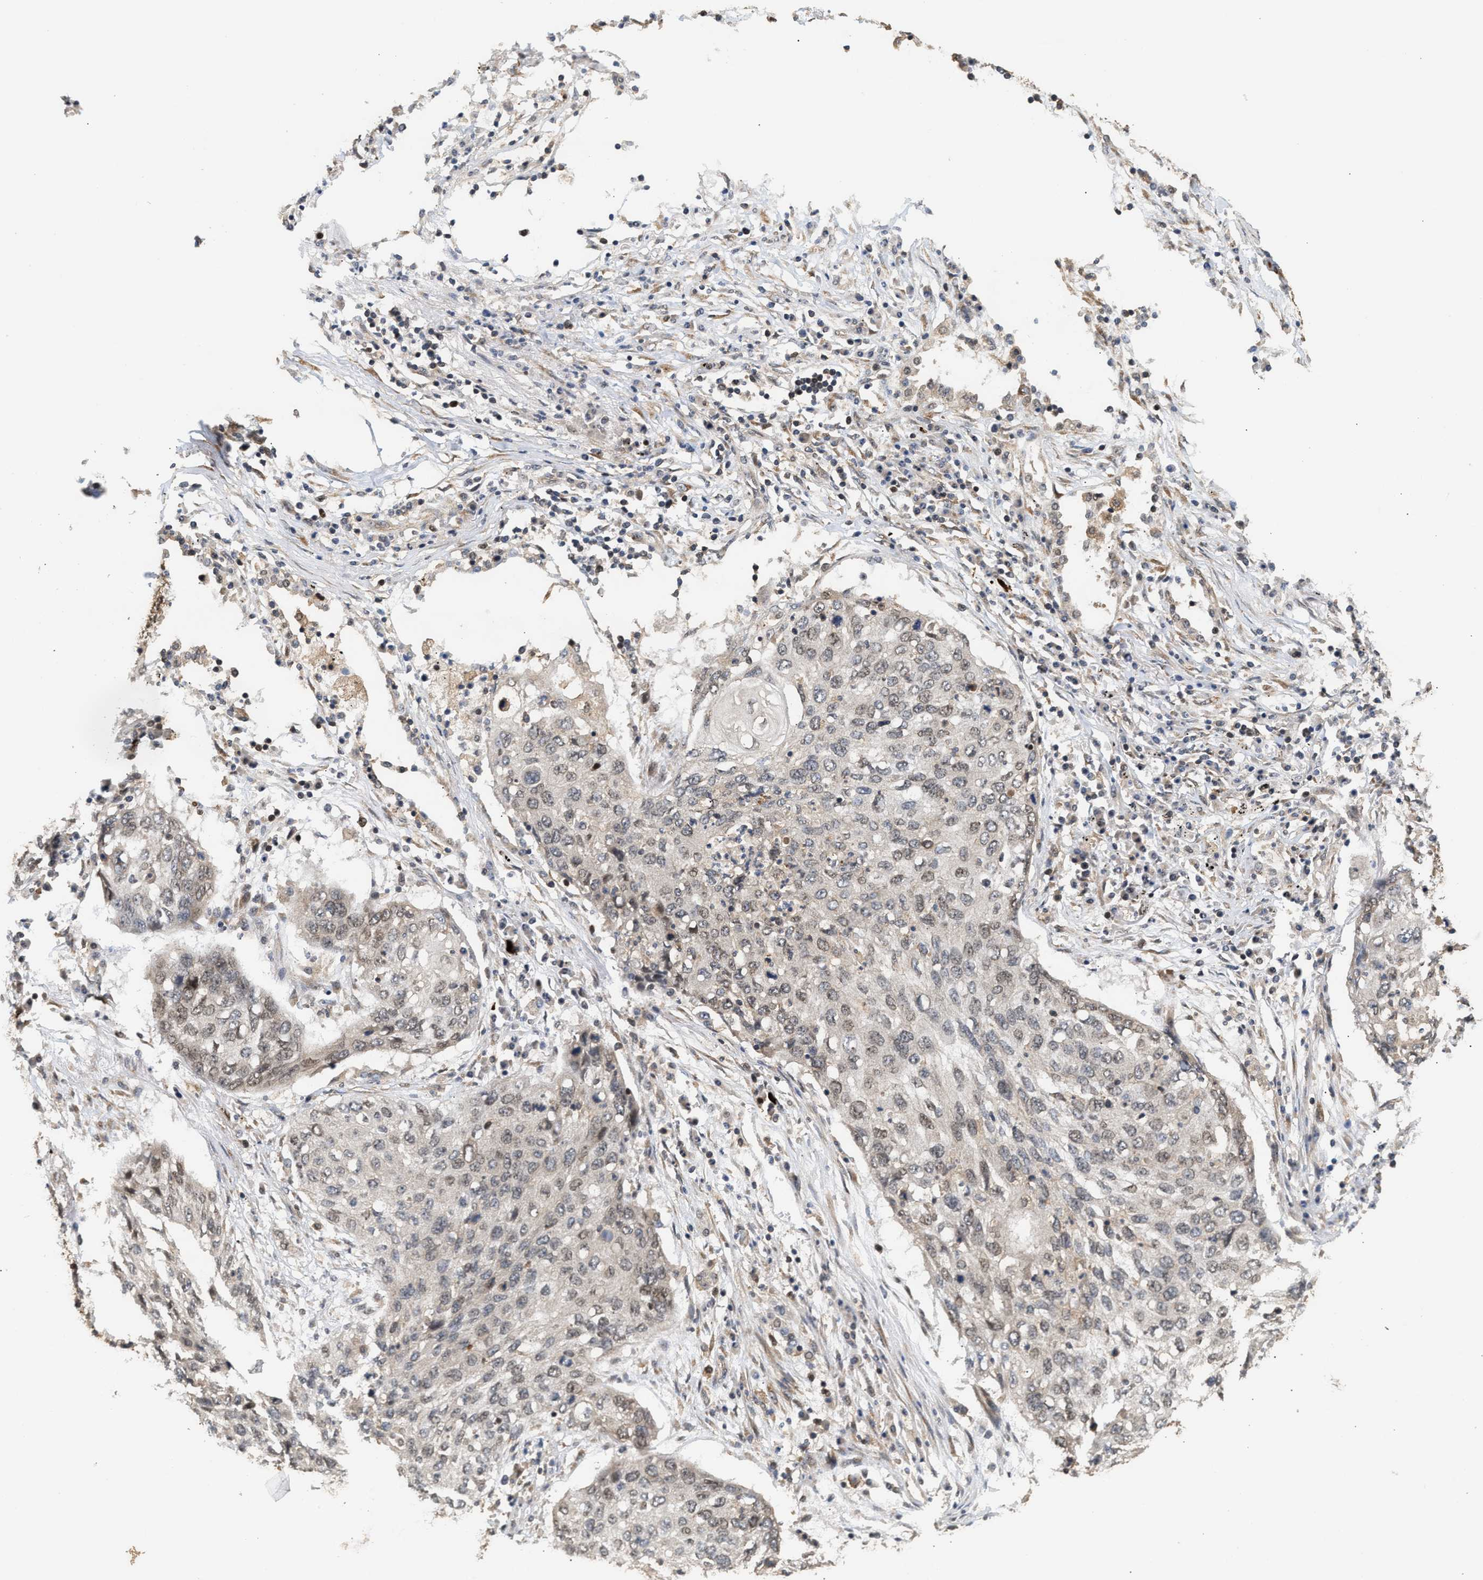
{"staining": {"intensity": "weak", "quantity": "25%-75%", "location": "nuclear"}, "tissue": "lung cancer", "cell_type": "Tumor cells", "image_type": "cancer", "snomed": [{"axis": "morphology", "description": "Squamous cell carcinoma, NOS"}, {"axis": "topography", "description": "Lung"}], "caption": "Tumor cells show low levels of weak nuclear expression in about 25%-75% of cells in human lung cancer (squamous cell carcinoma).", "gene": "ABHD5", "patient": {"sex": "female", "age": 63}}